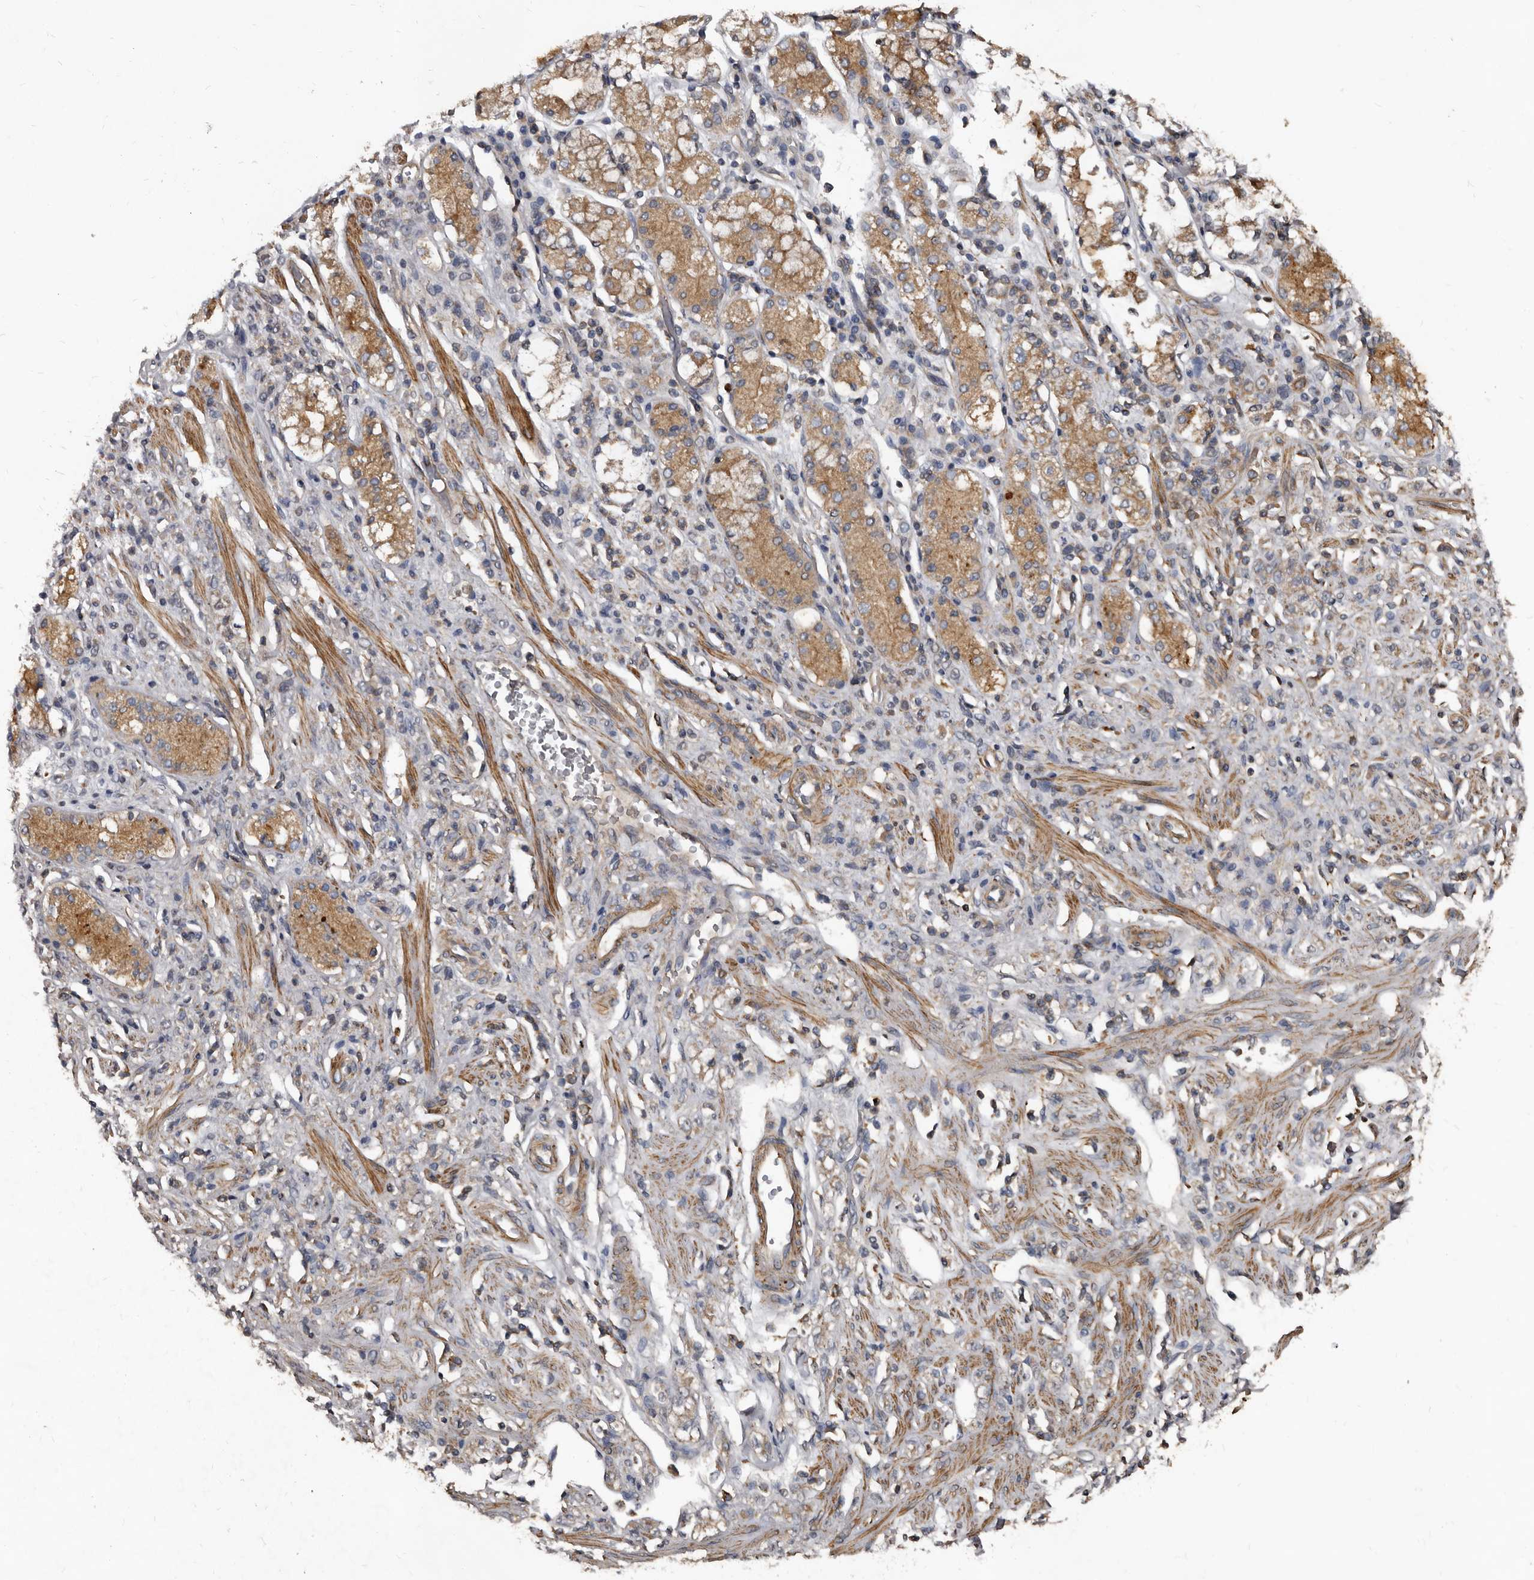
{"staining": {"intensity": "weak", "quantity": ">75%", "location": "cytoplasmic/membranous"}, "tissue": "stomach cancer", "cell_type": "Tumor cells", "image_type": "cancer", "snomed": [{"axis": "morphology", "description": "Normal tissue, NOS"}, {"axis": "morphology", "description": "Adenocarcinoma, NOS"}, {"axis": "topography", "description": "Stomach"}], "caption": "Tumor cells reveal weak cytoplasmic/membranous expression in approximately >75% of cells in stomach adenocarcinoma.", "gene": "GREB1", "patient": {"sex": "male", "age": 82}}